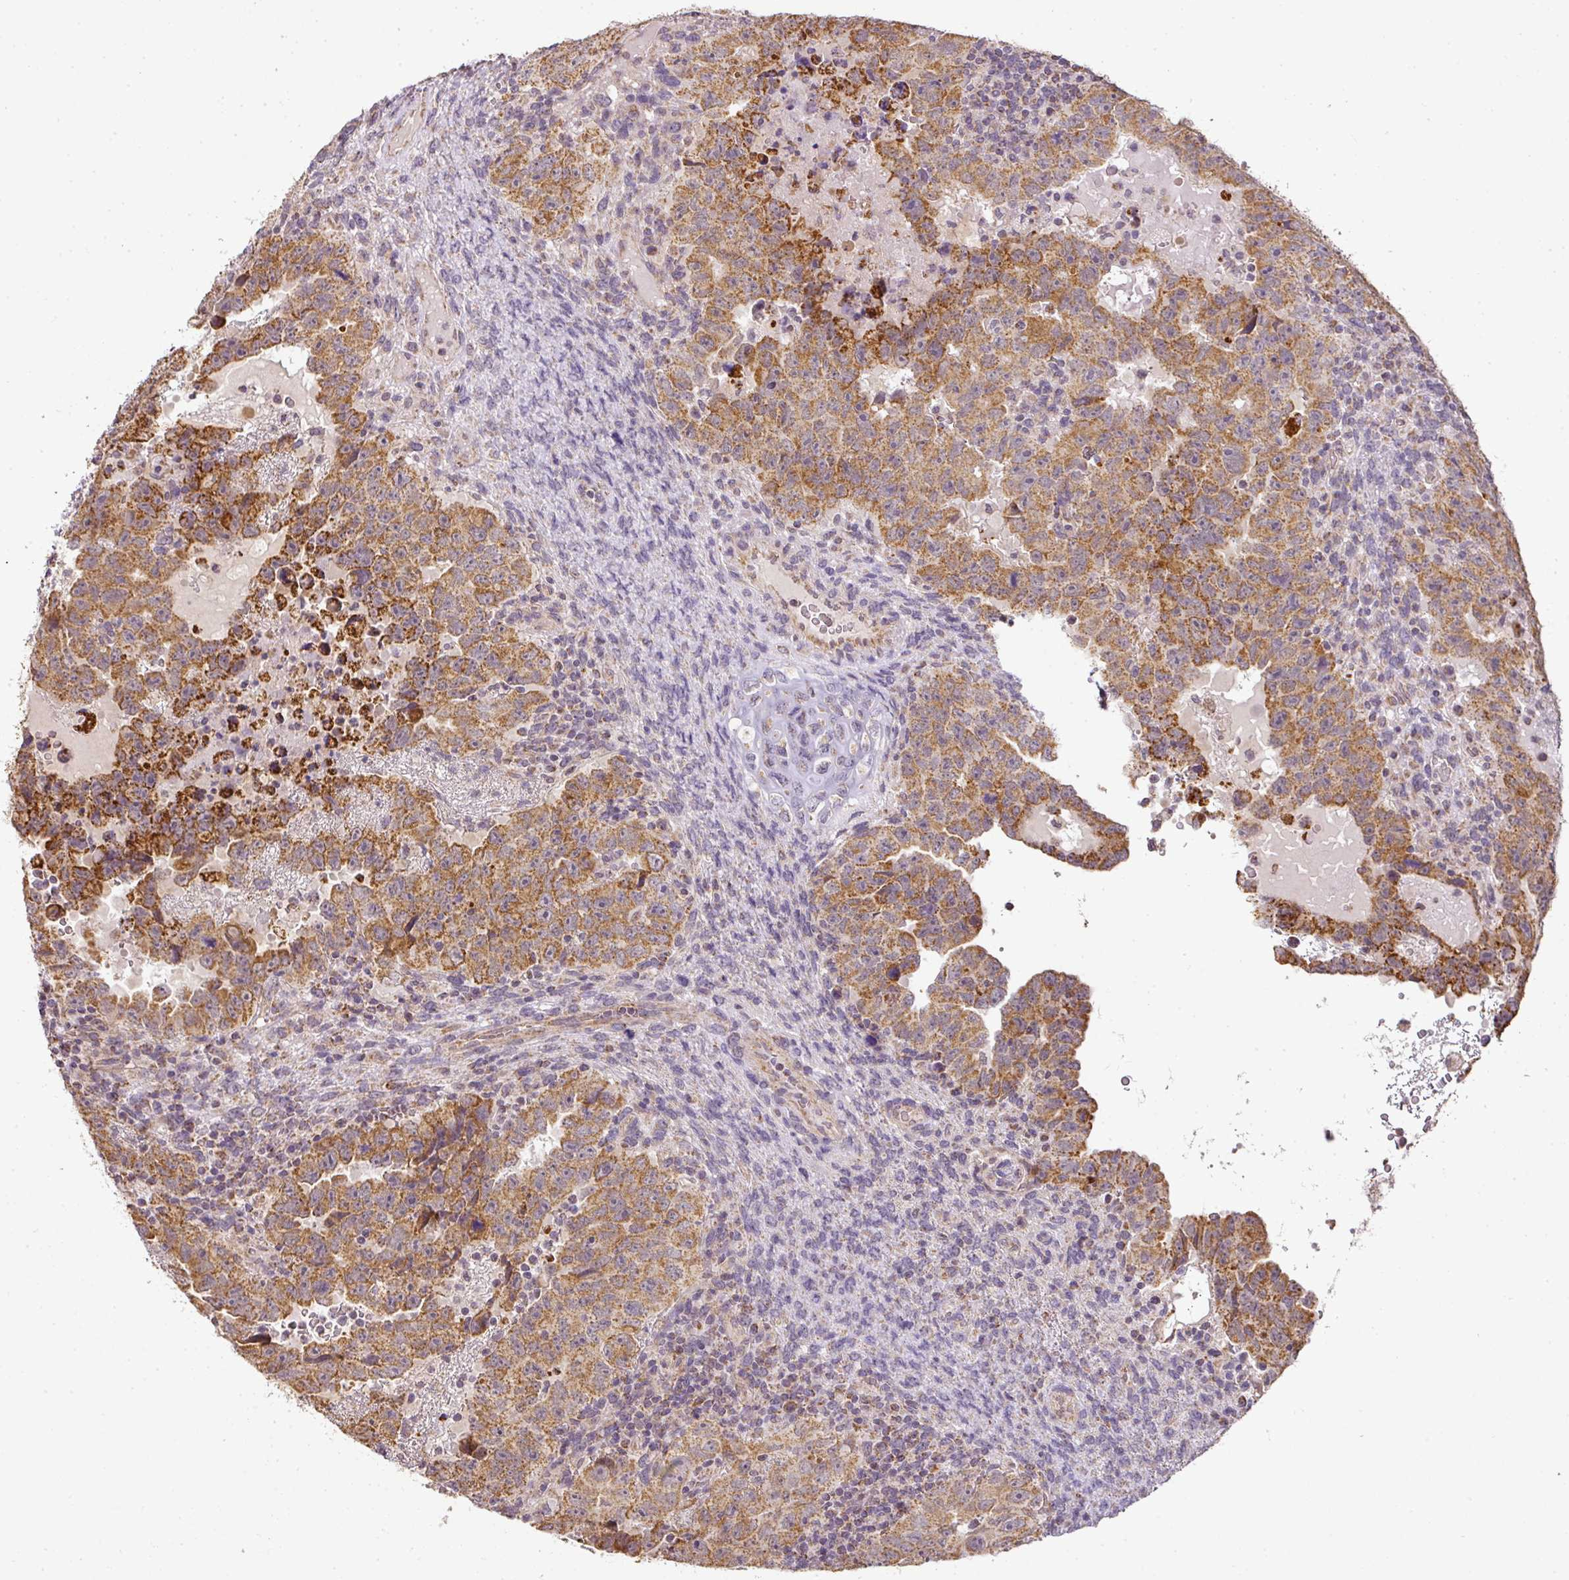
{"staining": {"intensity": "moderate", "quantity": ">75%", "location": "cytoplasmic/membranous"}, "tissue": "testis cancer", "cell_type": "Tumor cells", "image_type": "cancer", "snomed": [{"axis": "morphology", "description": "Carcinoma, Embryonal, NOS"}, {"axis": "topography", "description": "Testis"}], "caption": "Immunohistochemistry of human testis embryonal carcinoma displays medium levels of moderate cytoplasmic/membranous positivity in approximately >75% of tumor cells.", "gene": "MYOM2", "patient": {"sex": "male", "age": 24}}